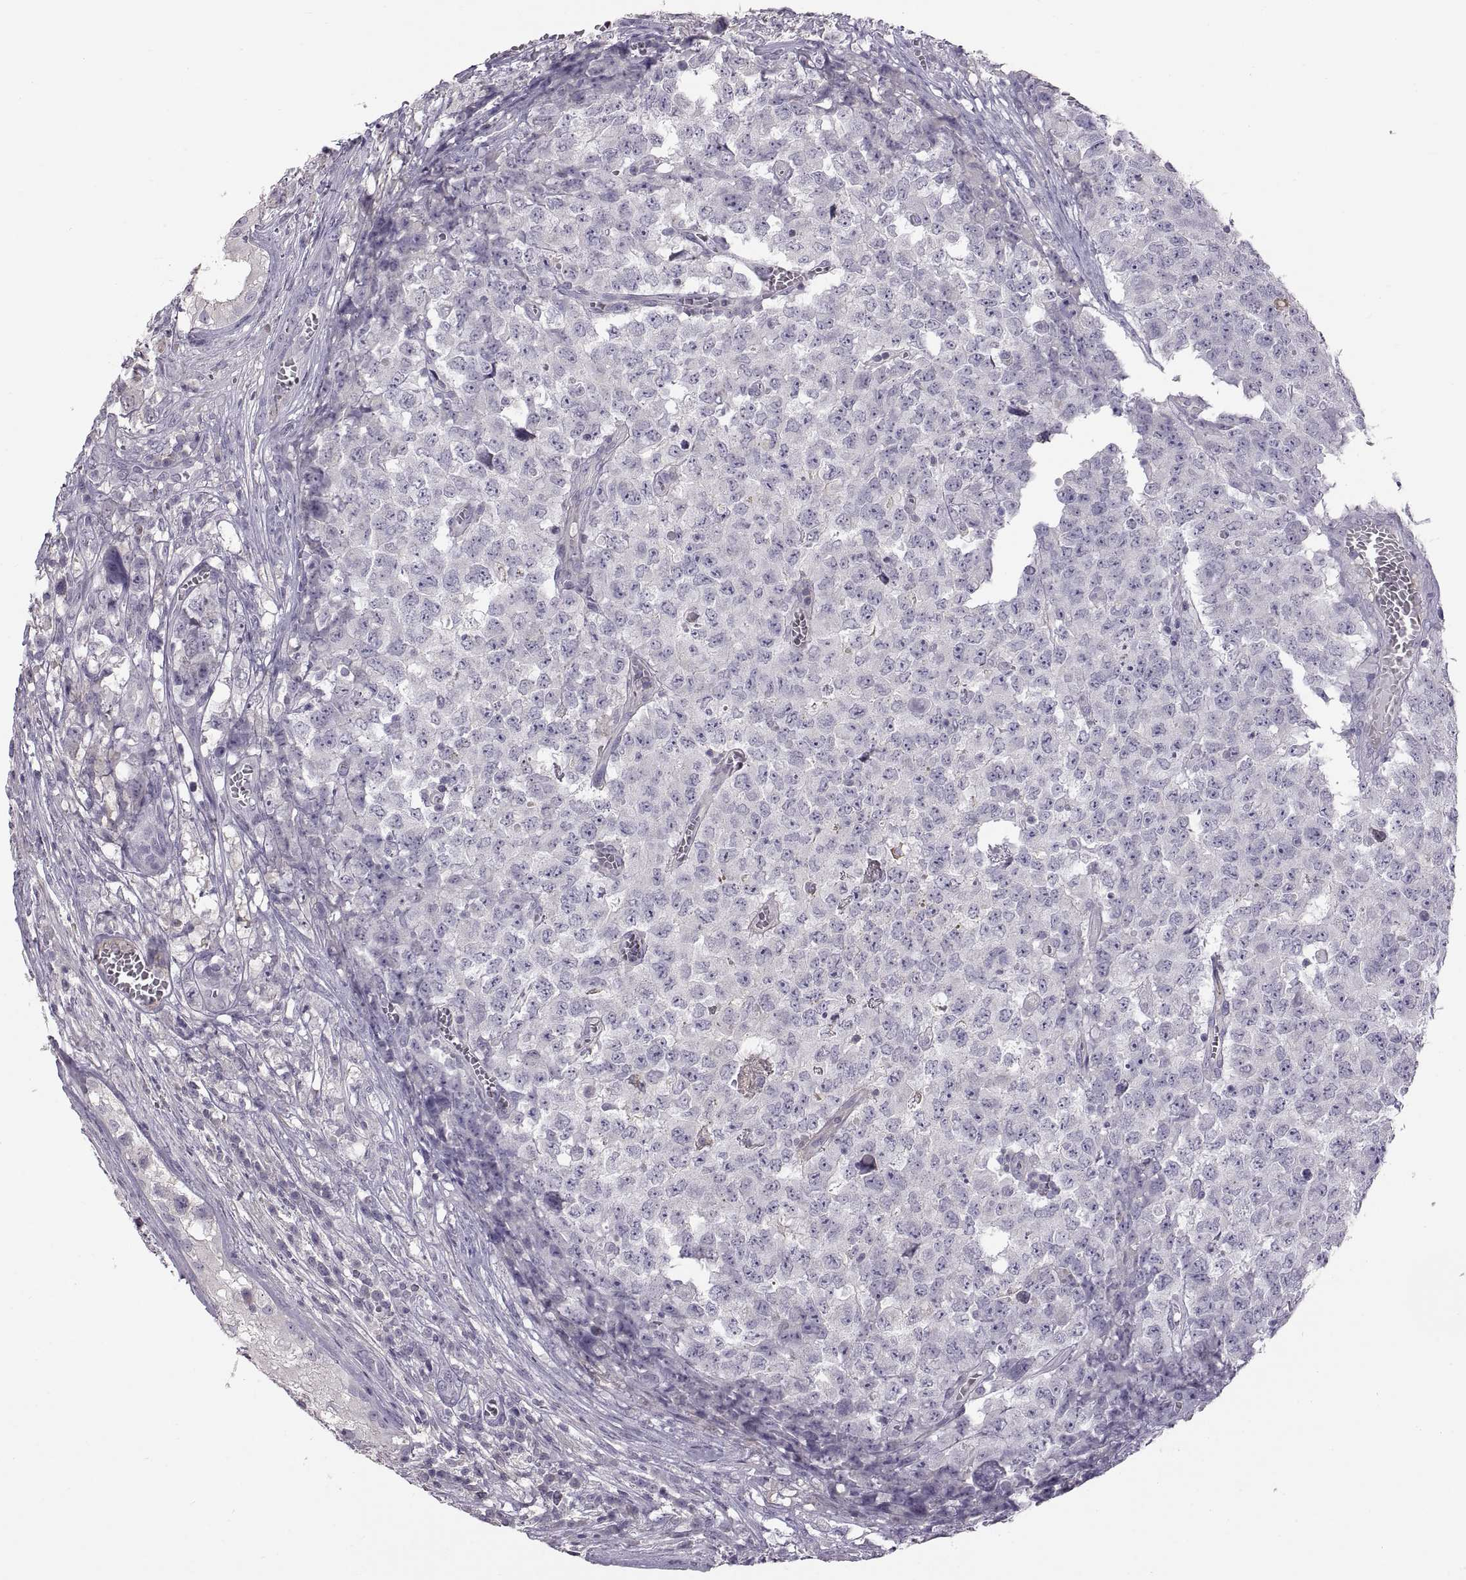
{"staining": {"intensity": "negative", "quantity": "none", "location": "none"}, "tissue": "testis cancer", "cell_type": "Tumor cells", "image_type": "cancer", "snomed": [{"axis": "morphology", "description": "Carcinoma, Embryonal, NOS"}, {"axis": "topography", "description": "Testis"}], "caption": "Immunohistochemistry (IHC) image of neoplastic tissue: human testis cancer stained with DAB exhibits no significant protein expression in tumor cells.", "gene": "WFDC8", "patient": {"sex": "male", "age": 23}}